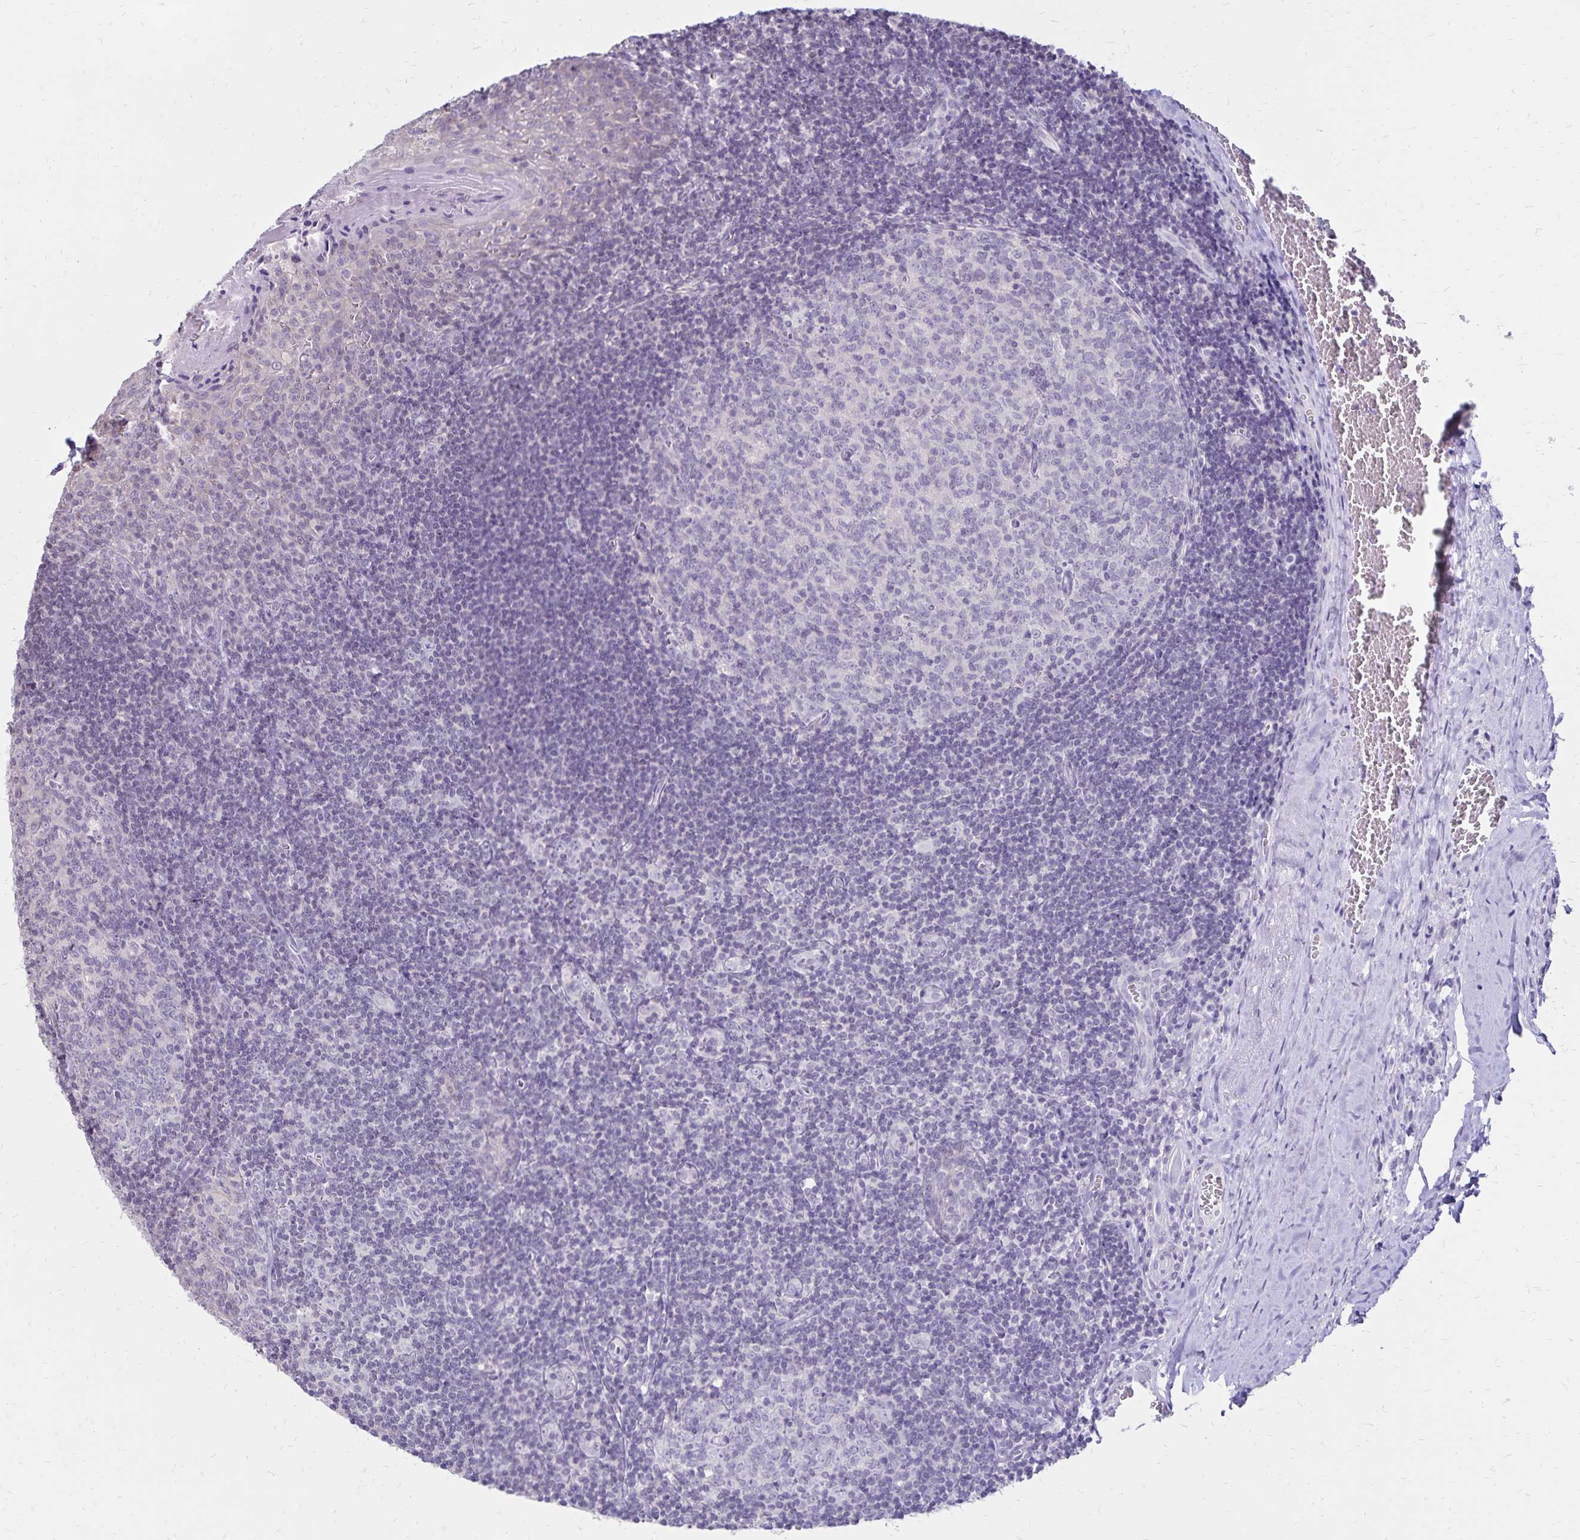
{"staining": {"intensity": "negative", "quantity": "none", "location": "none"}, "tissue": "tonsil", "cell_type": "Germinal center cells", "image_type": "normal", "snomed": [{"axis": "morphology", "description": "Normal tissue, NOS"}, {"axis": "morphology", "description": "Inflammation, NOS"}, {"axis": "topography", "description": "Tonsil"}], "caption": "High power microscopy histopathology image of an IHC histopathology image of benign tonsil, revealing no significant positivity in germinal center cells.", "gene": "SH3GL3", "patient": {"sex": "female", "age": 31}}